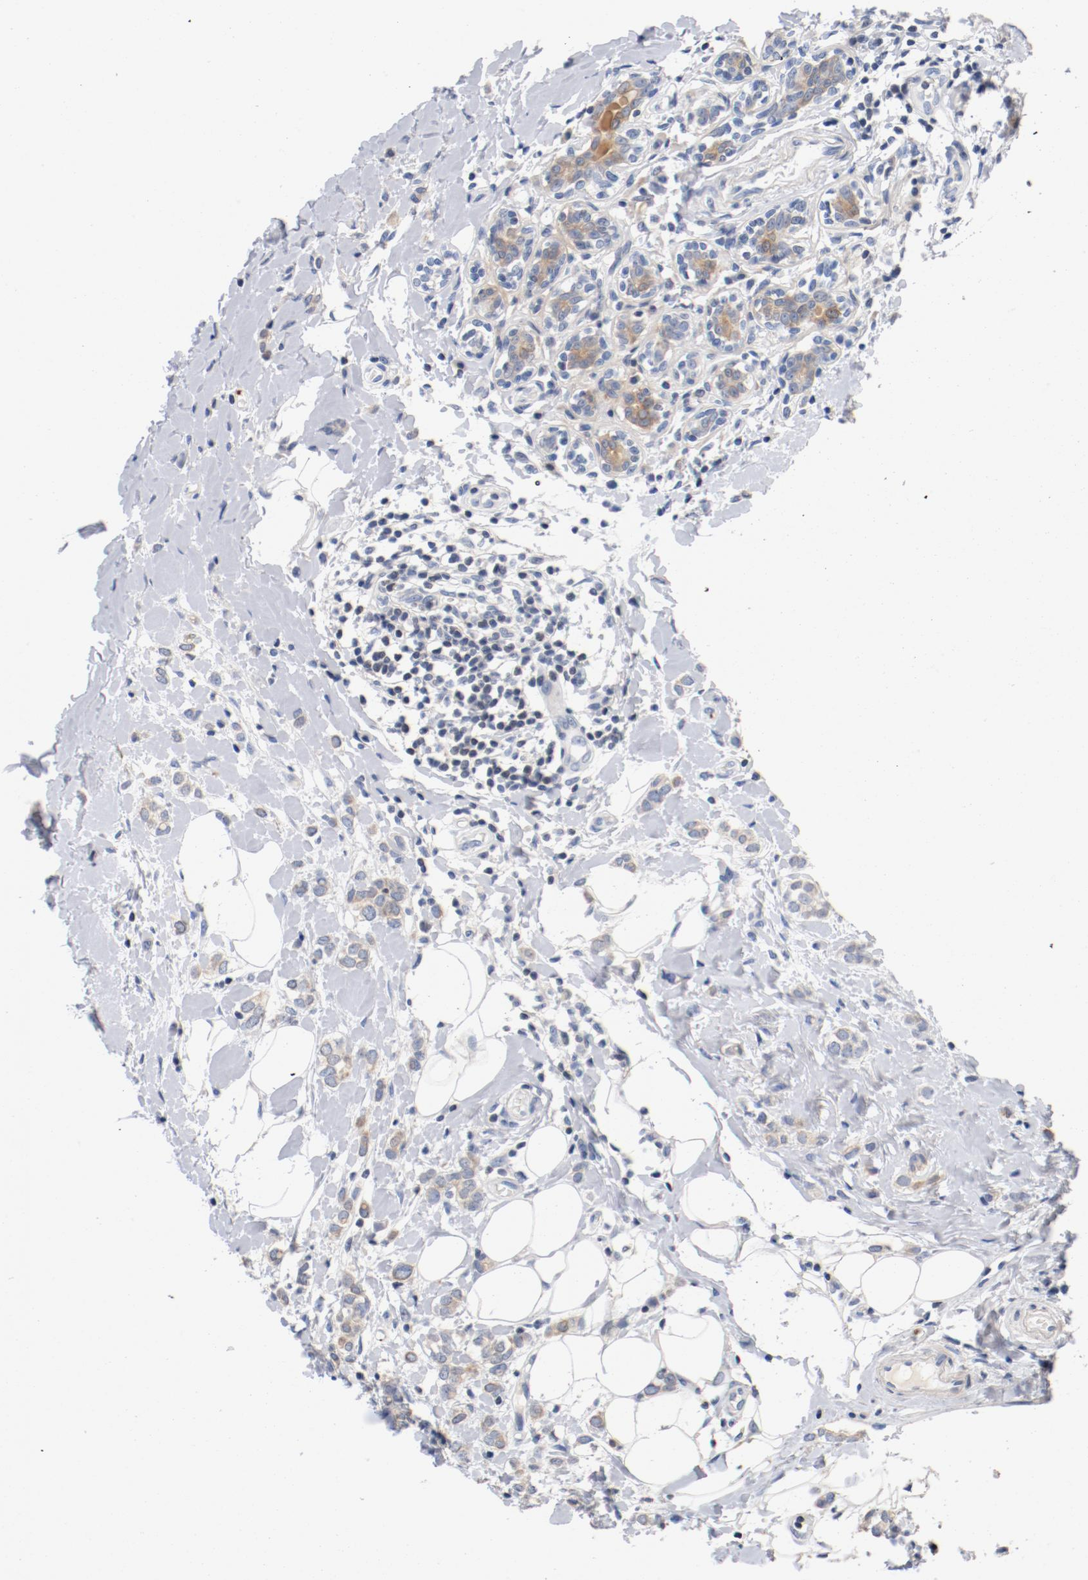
{"staining": {"intensity": "weak", "quantity": ">75%", "location": "cytoplasmic/membranous"}, "tissue": "breast cancer", "cell_type": "Tumor cells", "image_type": "cancer", "snomed": [{"axis": "morphology", "description": "Normal tissue, NOS"}, {"axis": "morphology", "description": "Lobular carcinoma"}, {"axis": "topography", "description": "Breast"}], "caption": "Immunohistochemical staining of human breast lobular carcinoma displays low levels of weak cytoplasmic/membranous positivity in about >75% of tumor cells.", "gene": "PIM1", "patient": {"sex": "female", "age": 47}}